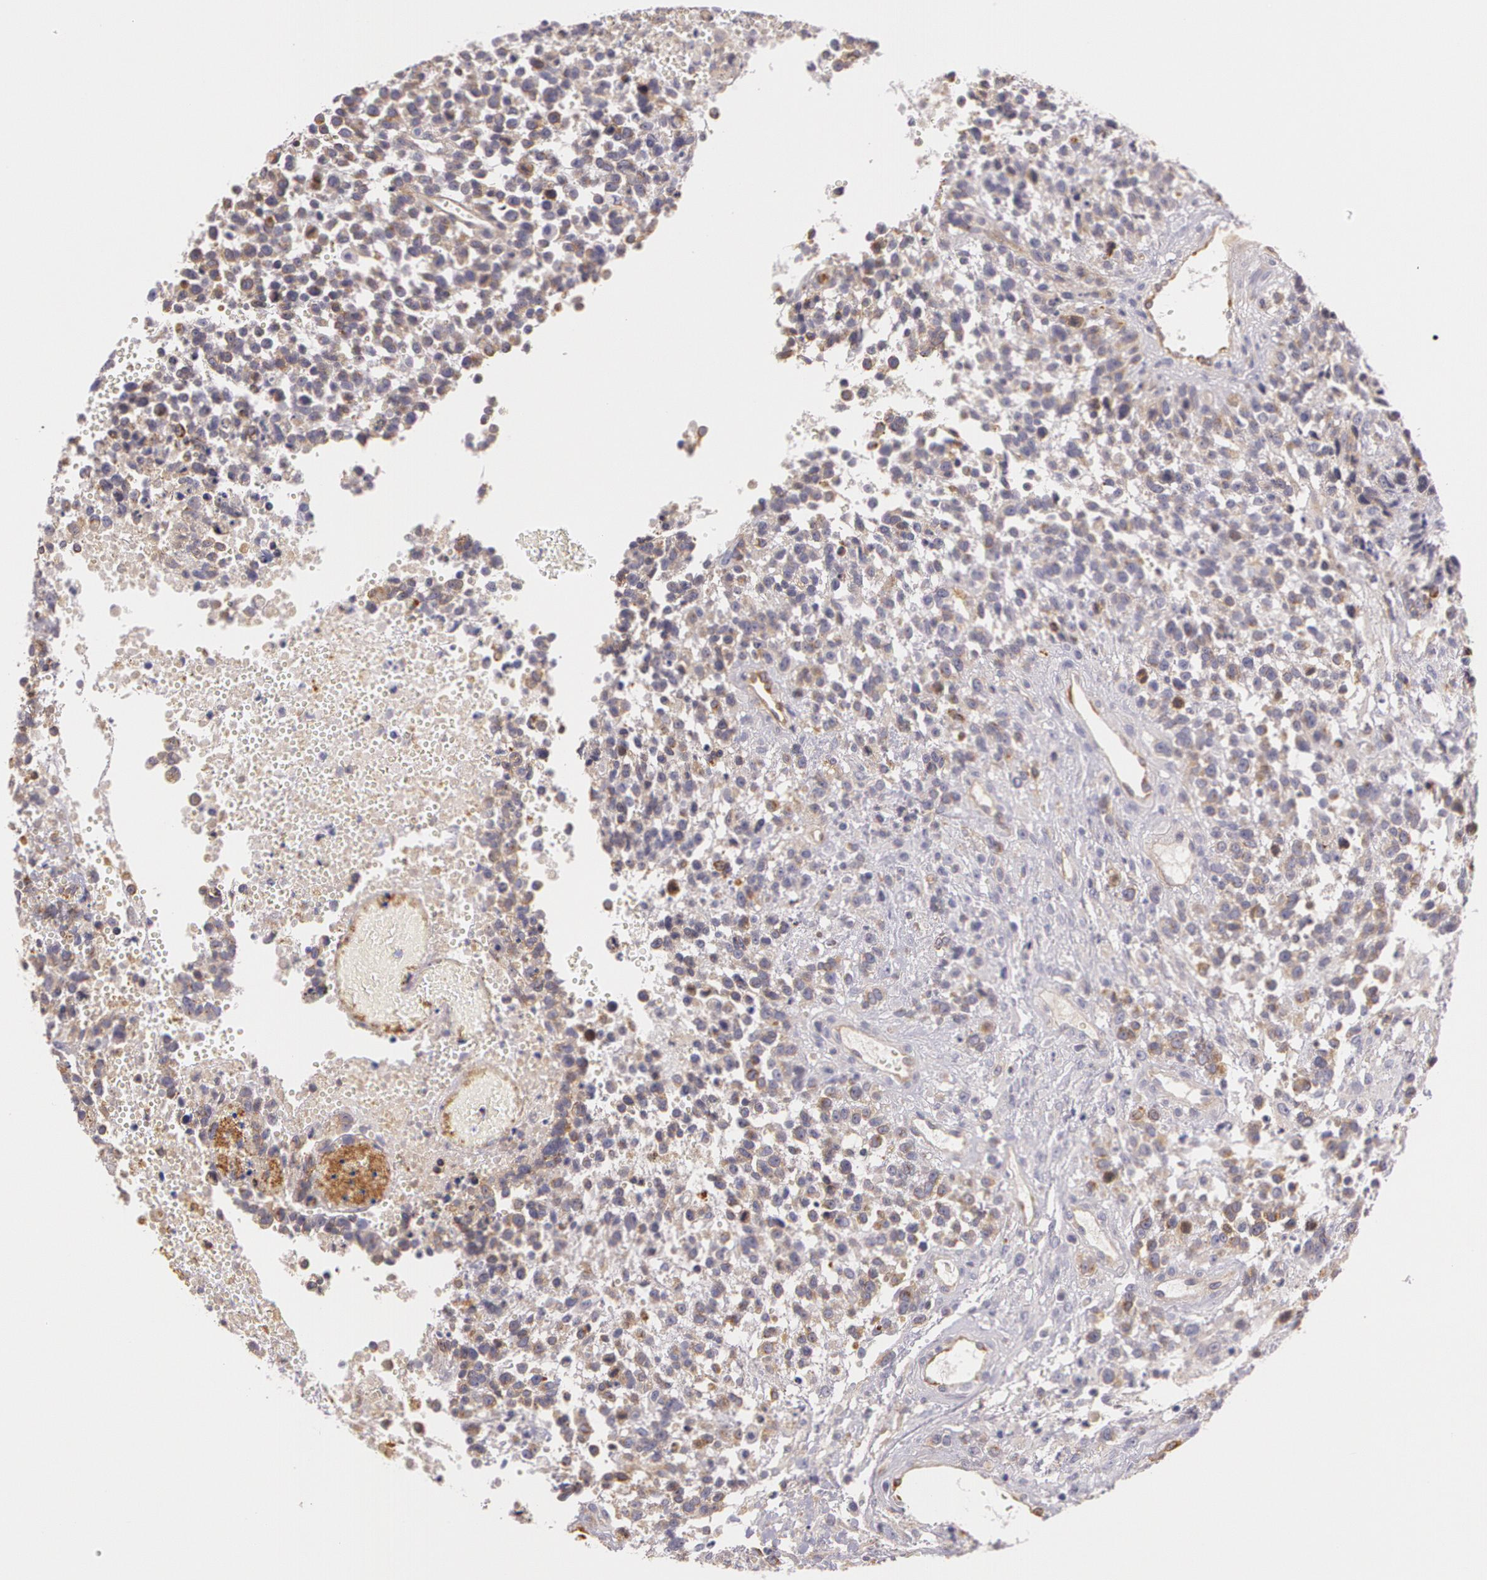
{"staining": {"intensity": "weak", "quantity": "25%-75%", "location": "cytoplasmic/membranous"}, "tissue": "glioma", "cell_type": "Tumor cells", "image_type": "cancer", "snomed": [{"axis": "morphology", "description": "Glioma, malignant, High grade"}, {"axis": "topography", "description": "Brain"}], "caption": "IHC of human malignant glioma (high-grade) shows low levels of weak cytoplasmic/membranous staining in about 25%-75% of tumor cells. The protein of interest is shown in brown color, while the nuclei are stained blue.", "gene": "APP", "patient": {"sex": "male", "age": 66}}